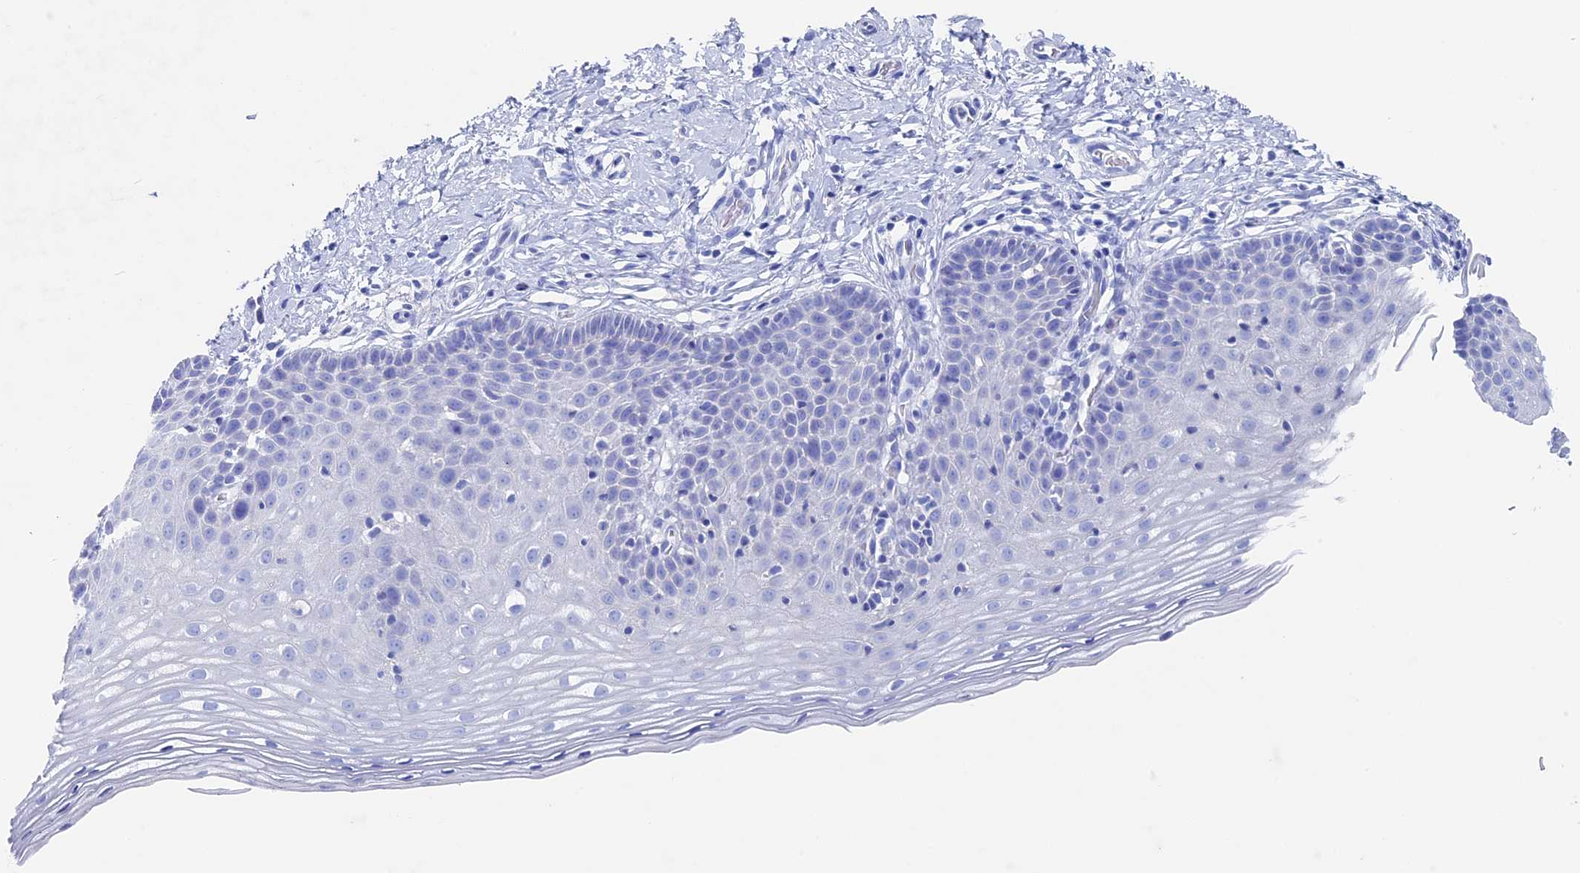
{"staining": {"intensity": "negative", "quantity": "none", "location": "none"}, "tissue": "cervix", "cell_type": "Glandular cells", "image_type": "normal", "snomed": [{"axis": "morphology", "description": "Normal tissue, NOS"}, {"axis": "topography", "description": "Cervix"}], "caption": "Cervix was stained to show a protein in brown. There is no significant staining in glandular cells. The staining was performed using DAB to visualize the protein expression in brown, while the nuclei were stained in blue with hematoxylin (Magnification: 20x).", "gene": "UNC119", "patient": {"sex": "female", "age": 36}}